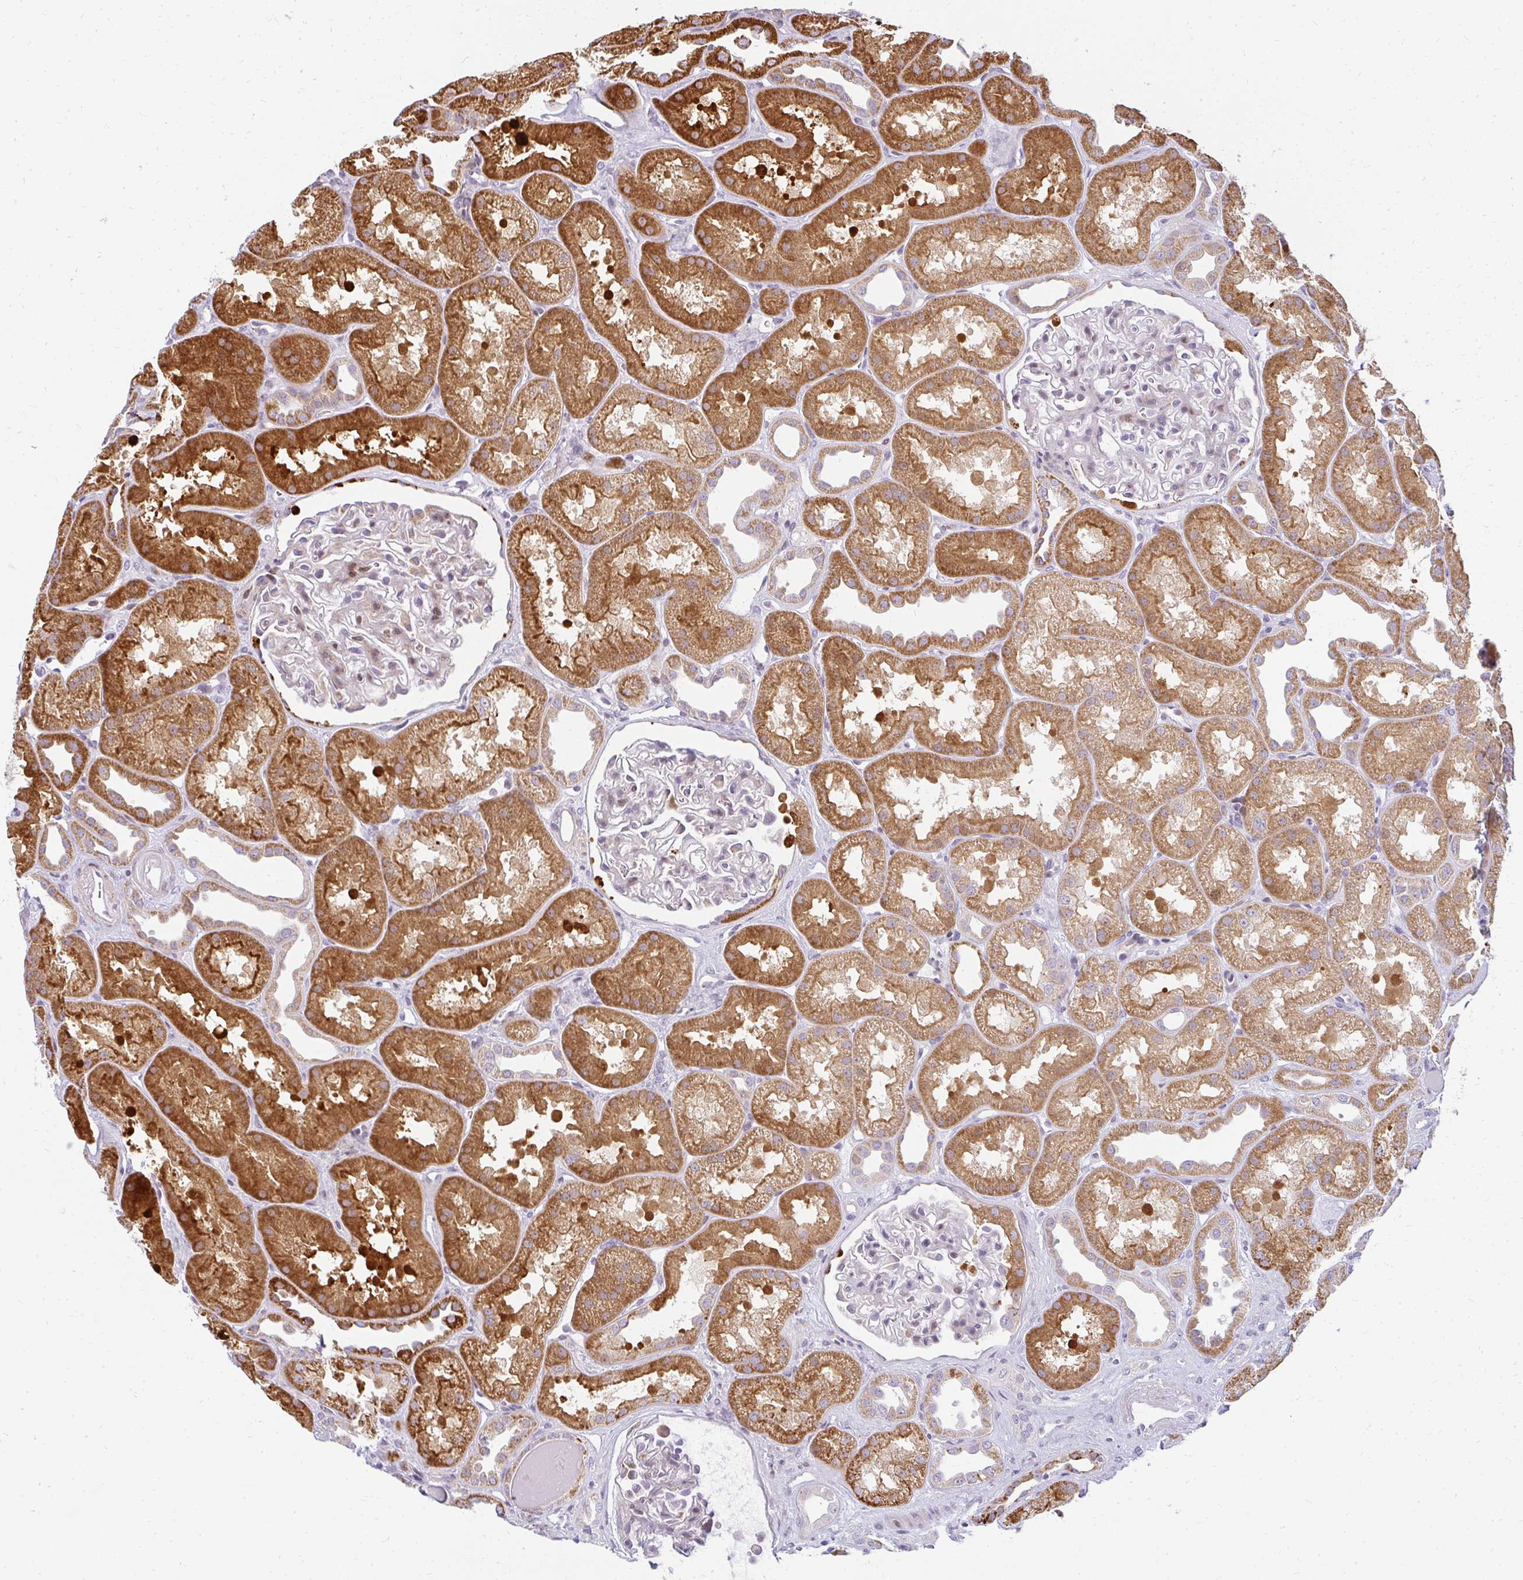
{"staining": {"intensity": "strong", "quantity": "<25%", "location": "cytoplasmic/membranous"}, "tissue": "kidney", "cell_type": "Cells in glomeruli", "image_type": "normal", "snomed": [{"axis": "morphology", "description": "Normal tissue, NOS"}, {"axis": "topography", "description": "Kidney"}], "caption": "Cells in glomeruli exhibit strong cytoplasmic/membranous expression in about <25% of cells in benign kidney.", "gene": "PLA2G5", "patient": {"sex": "male", "age": 61}}